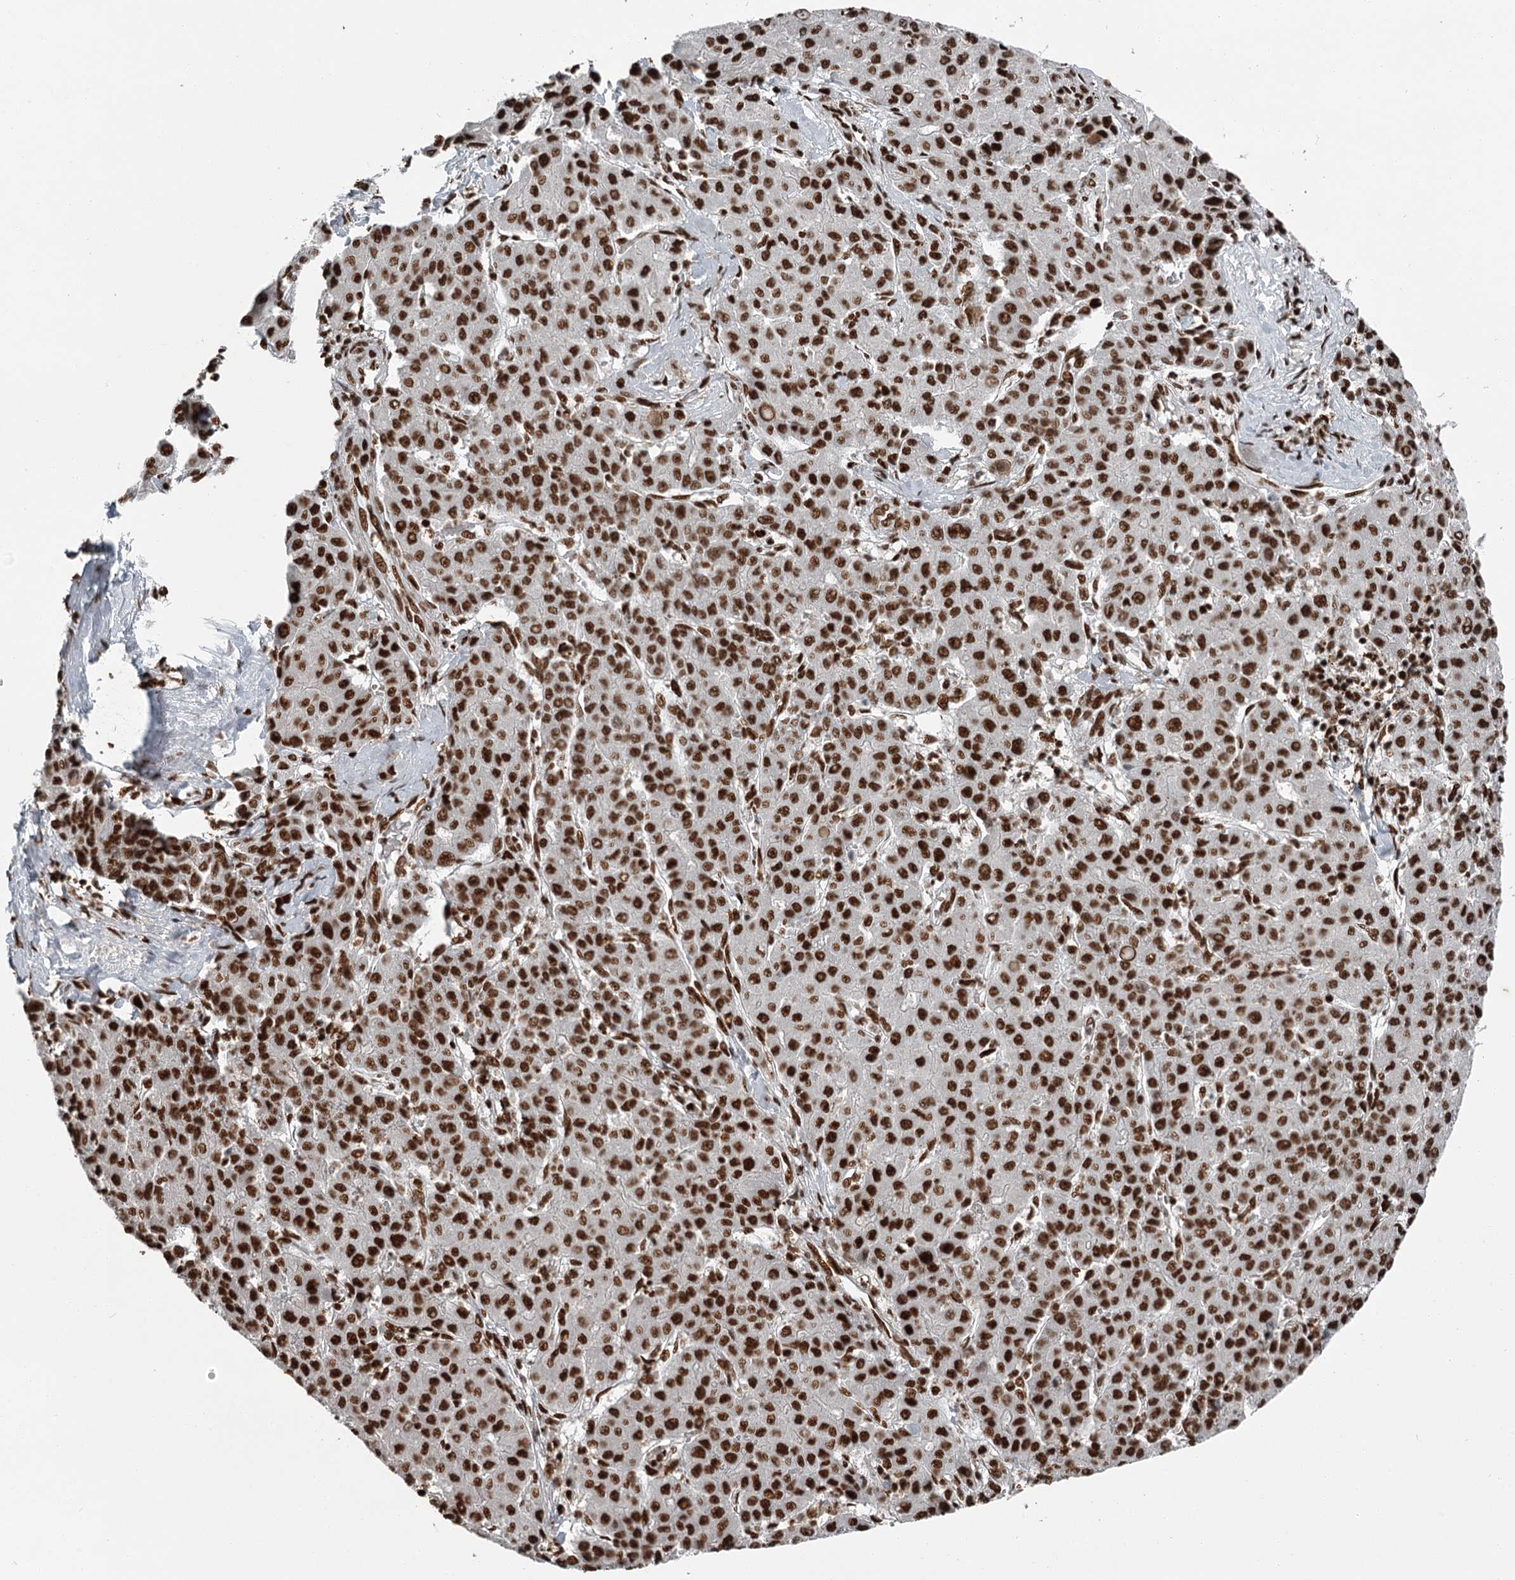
{"staining": {"intensity": "strong", "quantity": ">75%", "location": "nuclear"}, "tissue": "liver cancer", "cell_type": "Tumor cells", "image_type": "cancer", "snomed": [{"axis": "morphology", "description": "Carcinoma, Hepatocellular, NOS"}, {"axis": "topography", "description": "Liver"}], "caption": "The micrograph demonstrates staining of liver cancer (hepatocellular carcinoma), revealing strong nuclear protein expression (brown color) within tumor cells. (DAB IHC with brightfield microscopy, high magnification).", "gene": "RBBP7", "patient": {"sex": "male", "age": 65}}